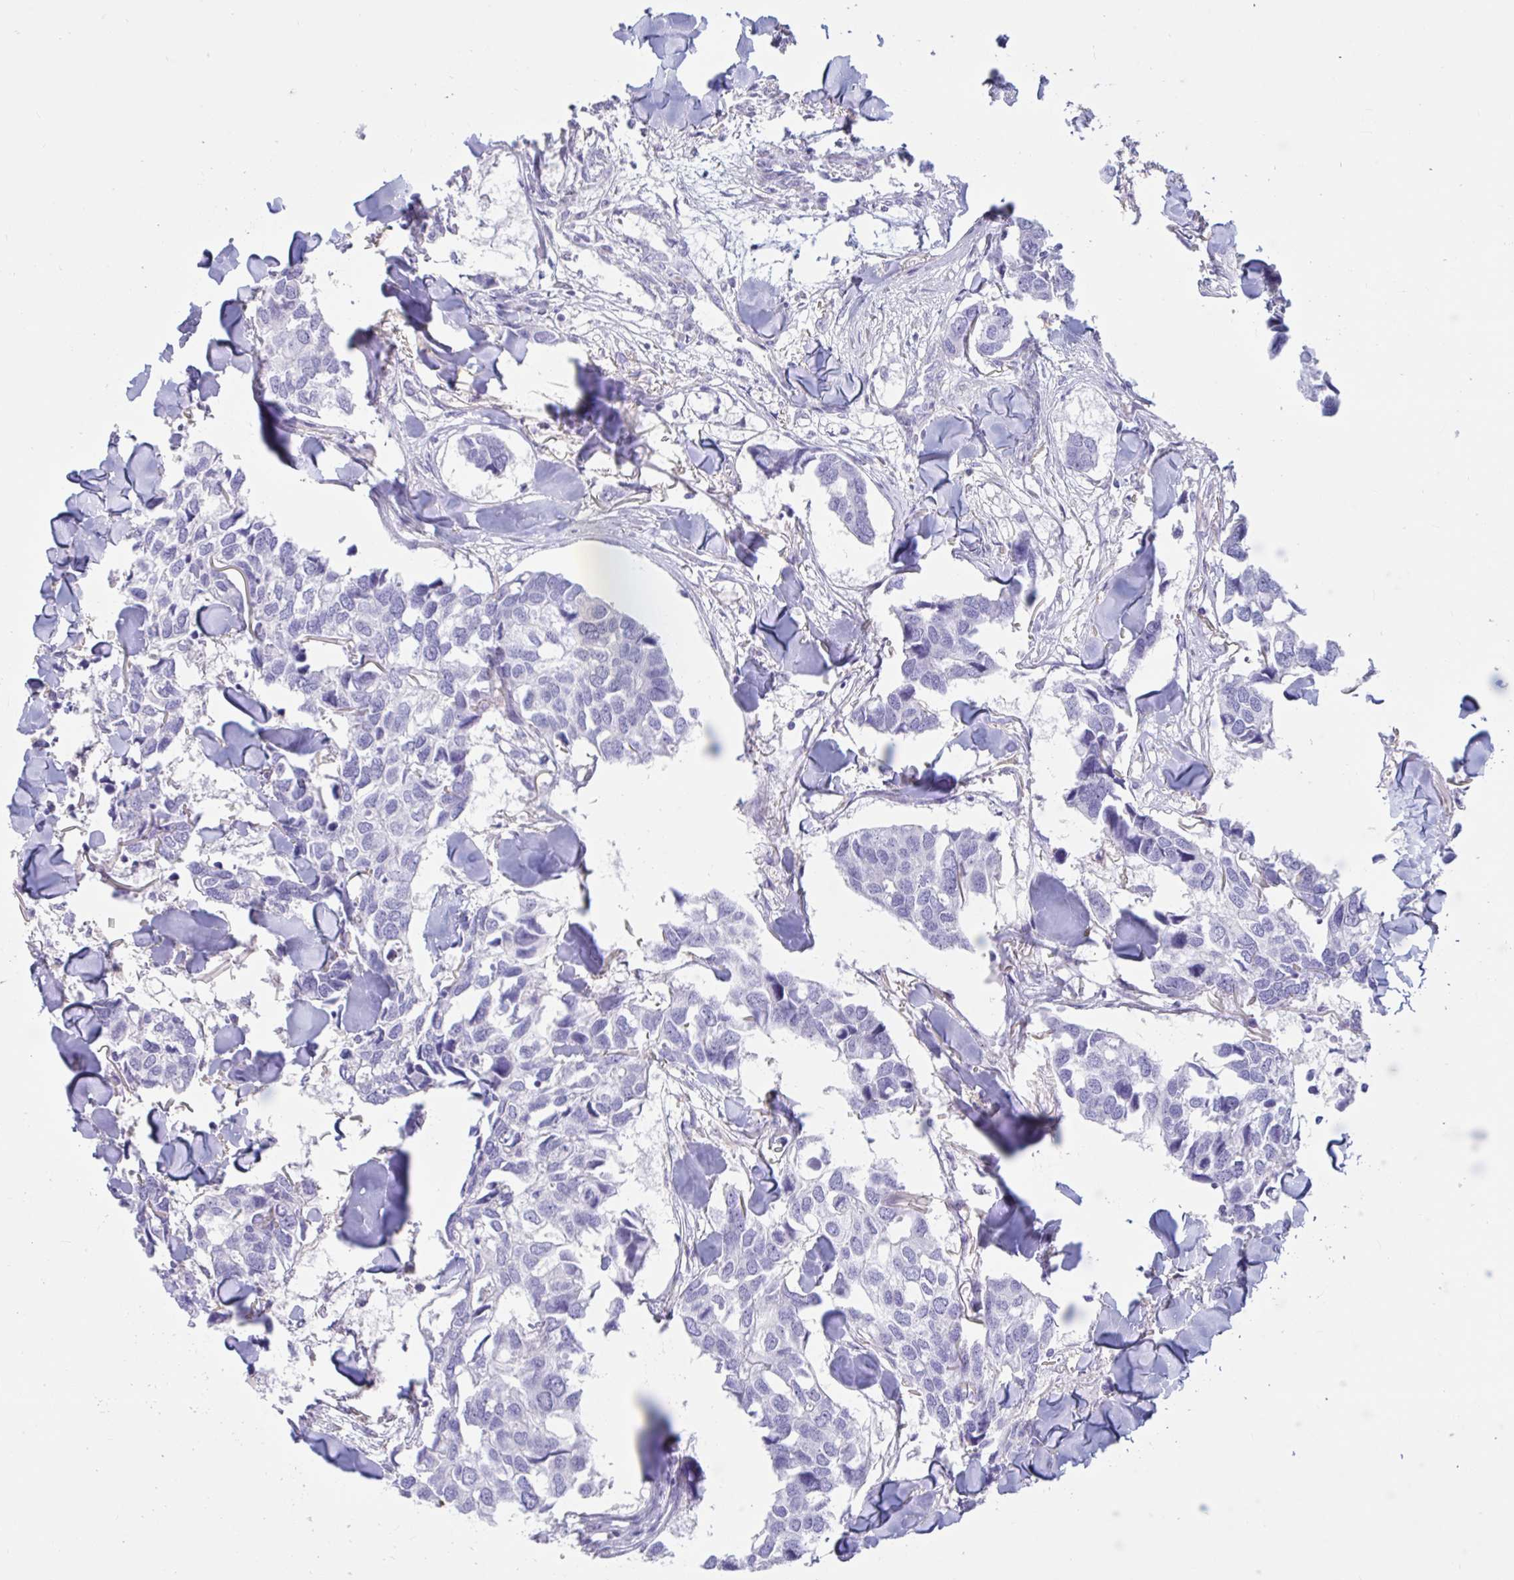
{"staining": {"intensity": "negative", "quantity": "none", "location": "none"}, "tissue": "breast cancer", "cell_type": "Tumor cells", "image_type": "cancer", "snomed": [{"axis": "morphology", "description": "Duct carcinoma"}, {"axis": "topography", "description": "Breast"}], "caption": "Tumor cells are negative for protein expression in human breast cancer.", "gene": "TNNC1", "patient": {"sex": "female", "age": 83}}